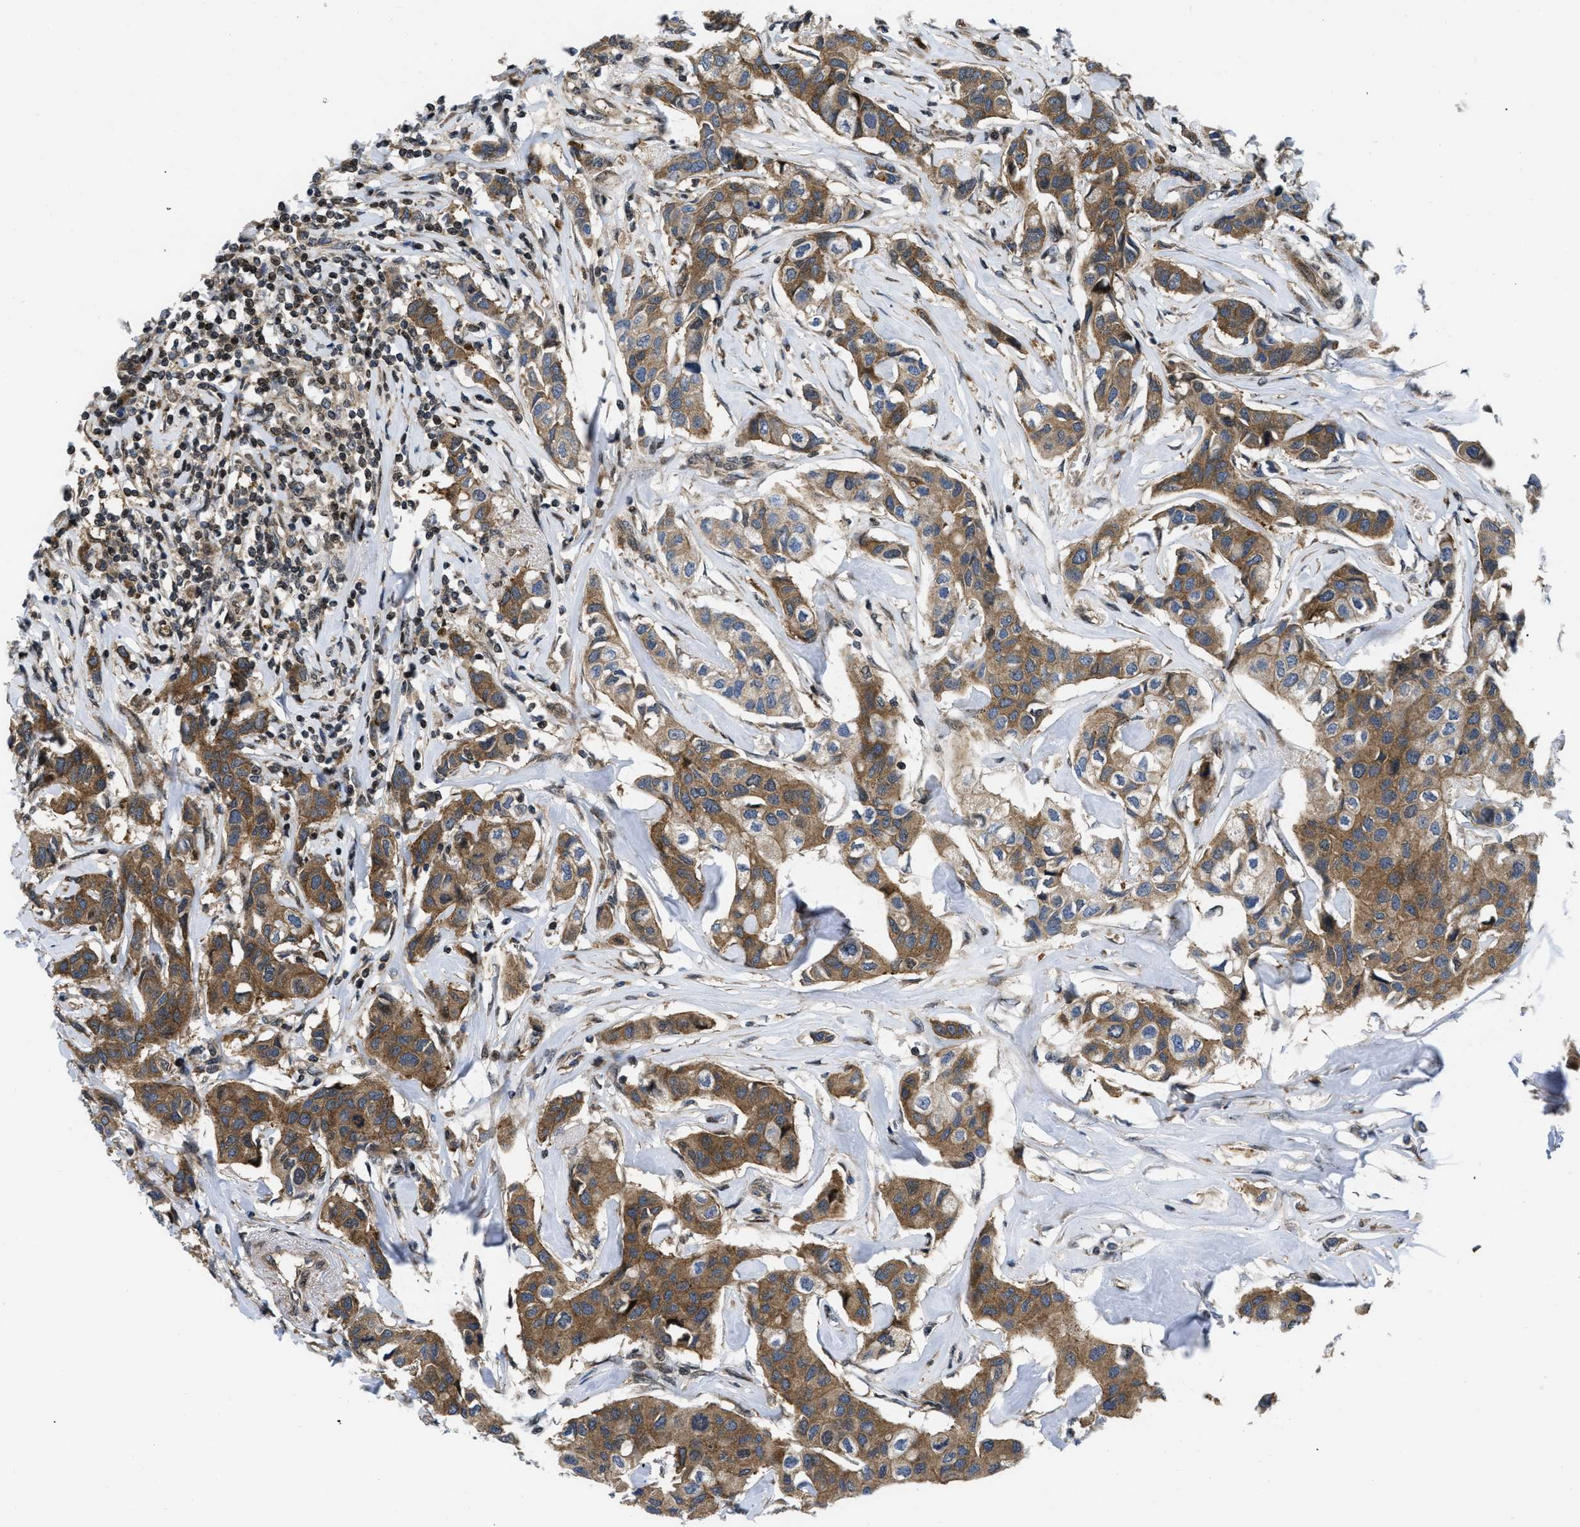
{"staining": {"intensity": "moderate", "quantity": ">75%", "location": "cytoplasmic/membranous"}, "tissue": "breast cancer", "cell_type": "Tumor cells", "image_type": "cancer", "snomed": [{"axis": "morphology", "description": "Duct carcinoma"}, {"axis": "topography", "description": "Breast"}], "caption": "IHC histopathology image of neoplastic tissue: breast cancer (infiltrating ductal carcinoma) stained using immunohistochemistry reveals medium levels of moderate protein expression localized specifically in the cytoplasmic/membranous of tumor cells, appearing as a cytoplasmic/membranous brown color.", "gene": "PPP2CB", "patient": {"sex": "female", "age": 80}}